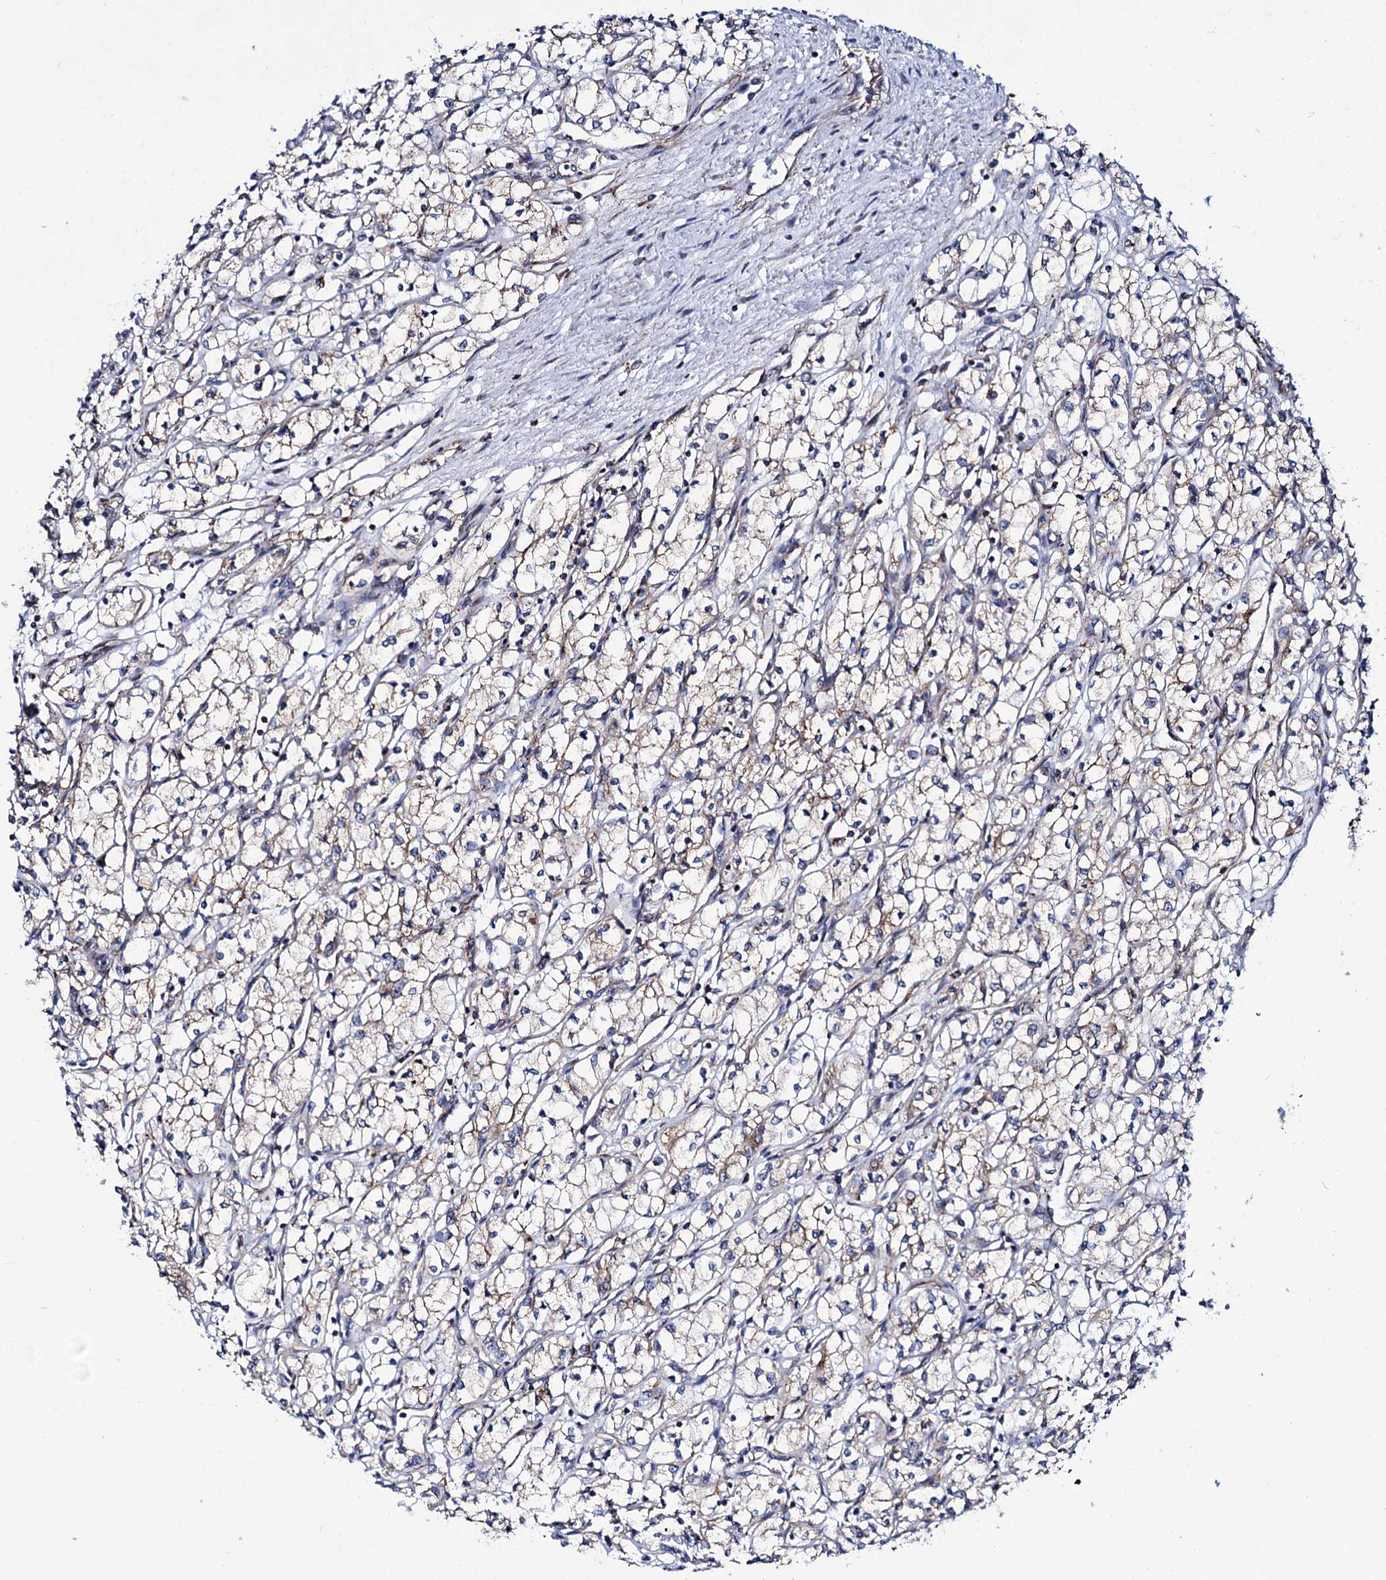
{"staining": {"intensity": "weak", "quantity": "<25%", "location": "cytoplasmic/membranous"}, "tissue": "renal cancer", "cell_type": "Tumor cells", "image_type": "cancer", "snomed": [{"axis": "morphology", "description": "Adenocarcinoma, NOS"}, {"axis": "topography", "description": "Kidney"}], "caption": "Tumor cells are negative for protein expression in human adenocarcinoma (renal).", "gene": "DEF6", "patient": {"sex": "male", "age": 59}}